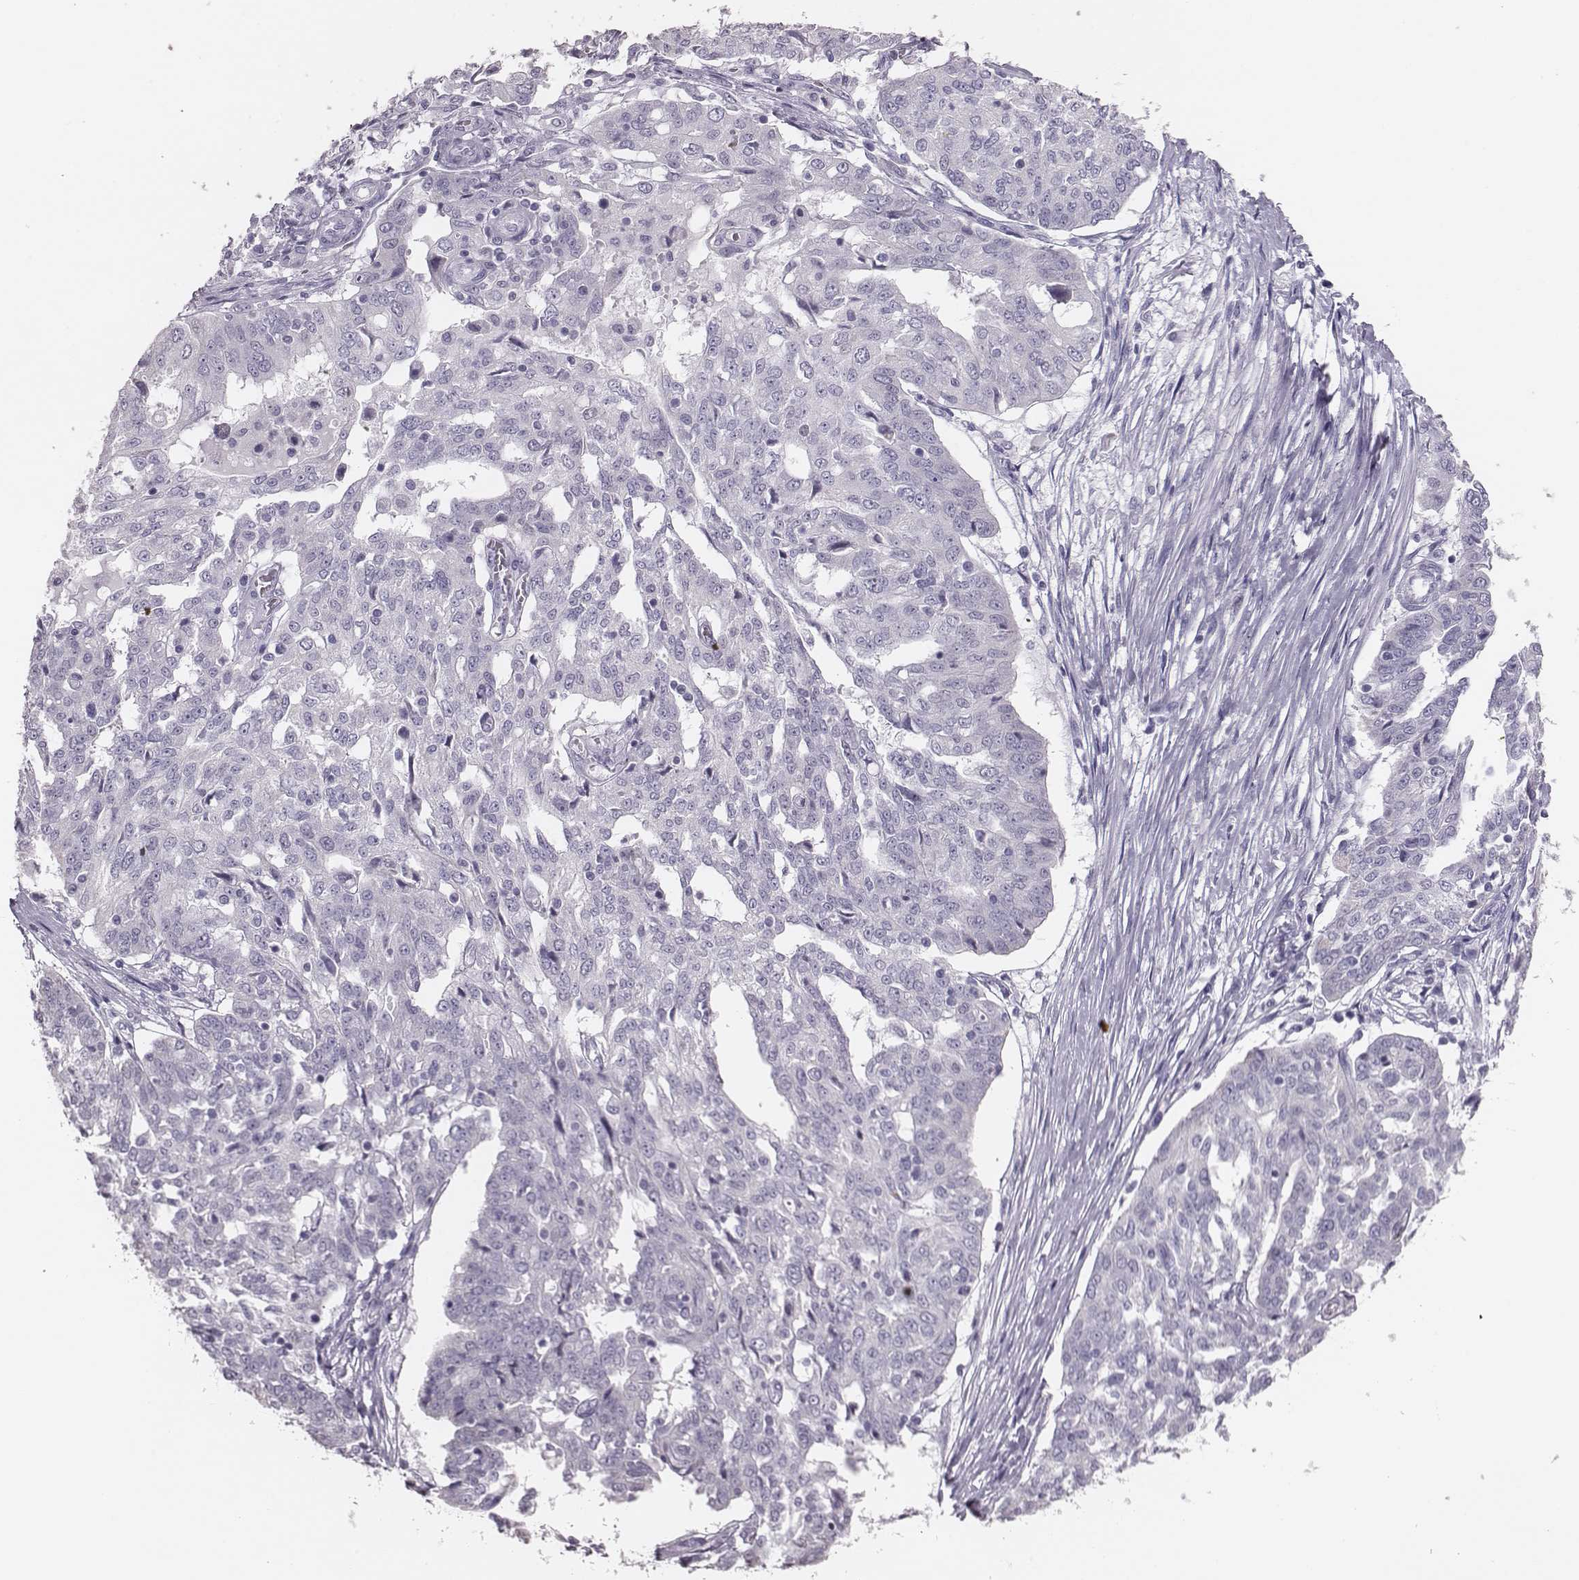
{"staining": {"intensity": "negative", "quantity": "none", "location": "none"}, "tissue": "ovarian cancer", "cell_type": "Tumor cells", "image_type": "cancer", "snomed": [{"axis": "morphology", "description": "Cystadenocarcinoma, serous, NOS"}, {"axis": "topography", "description": "Ovary"}], "caption": "Ovarian cancer (serous cystadenocarcinoma) was stained to show a protein in brown. There is no significant staining in tumor cells. The staining was performed using DAB (3,3'-diaminobenzidine) to visualize the protein expression in brown, while the nuclei were stained in blue with hematoxylin (Magnification: 20x).", "gene": "H1-6", "patient": {"sex": "female", "age": 67}}